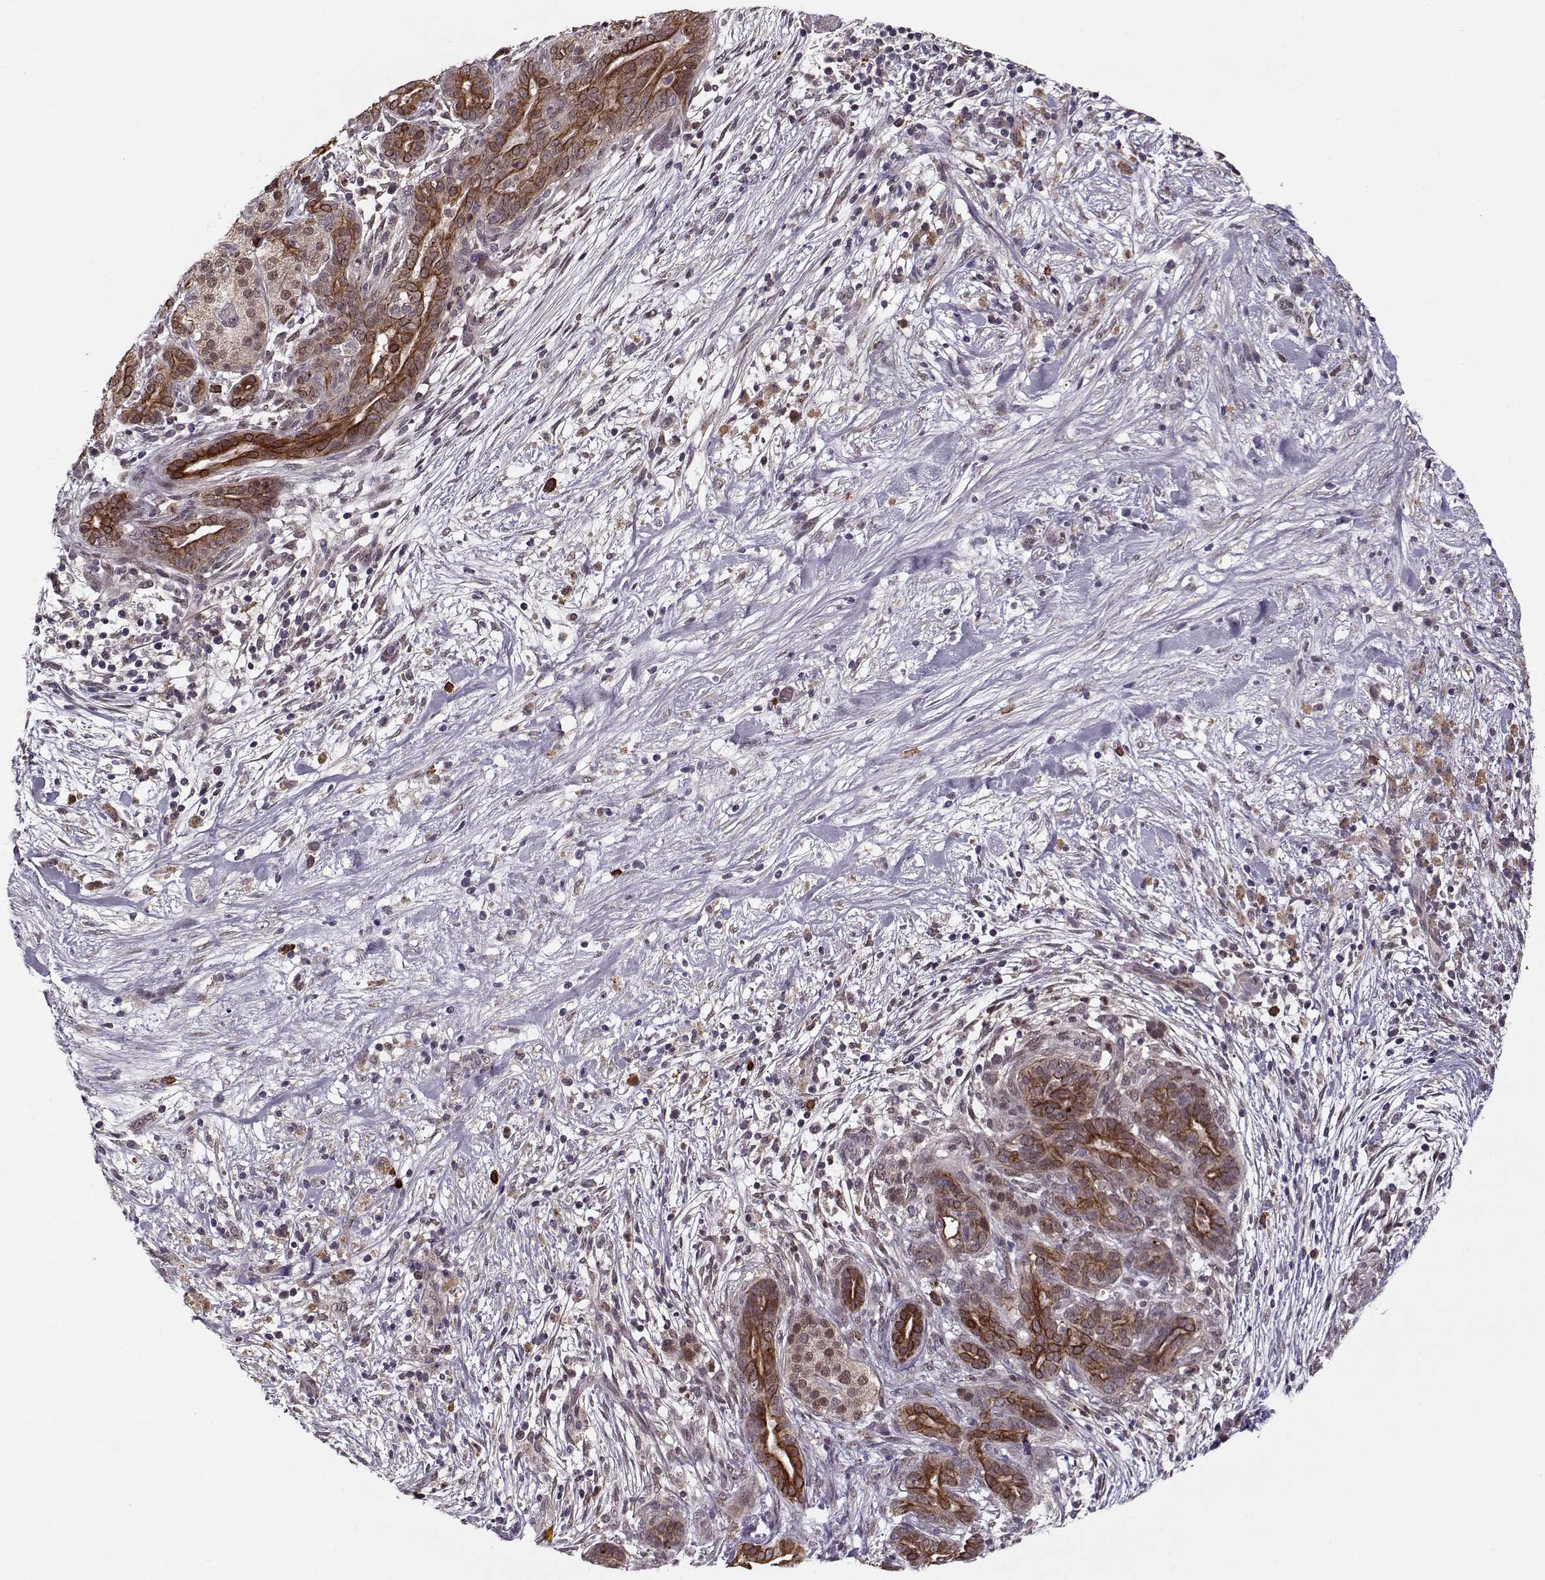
{"staining": {"intensity": "strong", "quantity": ">75%", "location": "cytoplasmic/membranous"}, "tissue": "pancreatic cancer", "cell_type": "Tumor cells", "image_type": "cancer", "snomed": [{"axis": "morphology", "description": "Adenocarcinoma, NOS"}, {"axis": "topography", "description": "Pancreas"}], "caption": "The image demonstrates immunohistochemical staining of adenocarcinoma (pancreatic). There is strong cytoplasmic/membranous staining is present in approximately >75% of tumor cells. The protein is shown in brown color, while the nuclei are stained blue.", "gene": "DENND4B", "patient": {"sex": "male", "age": 44}}